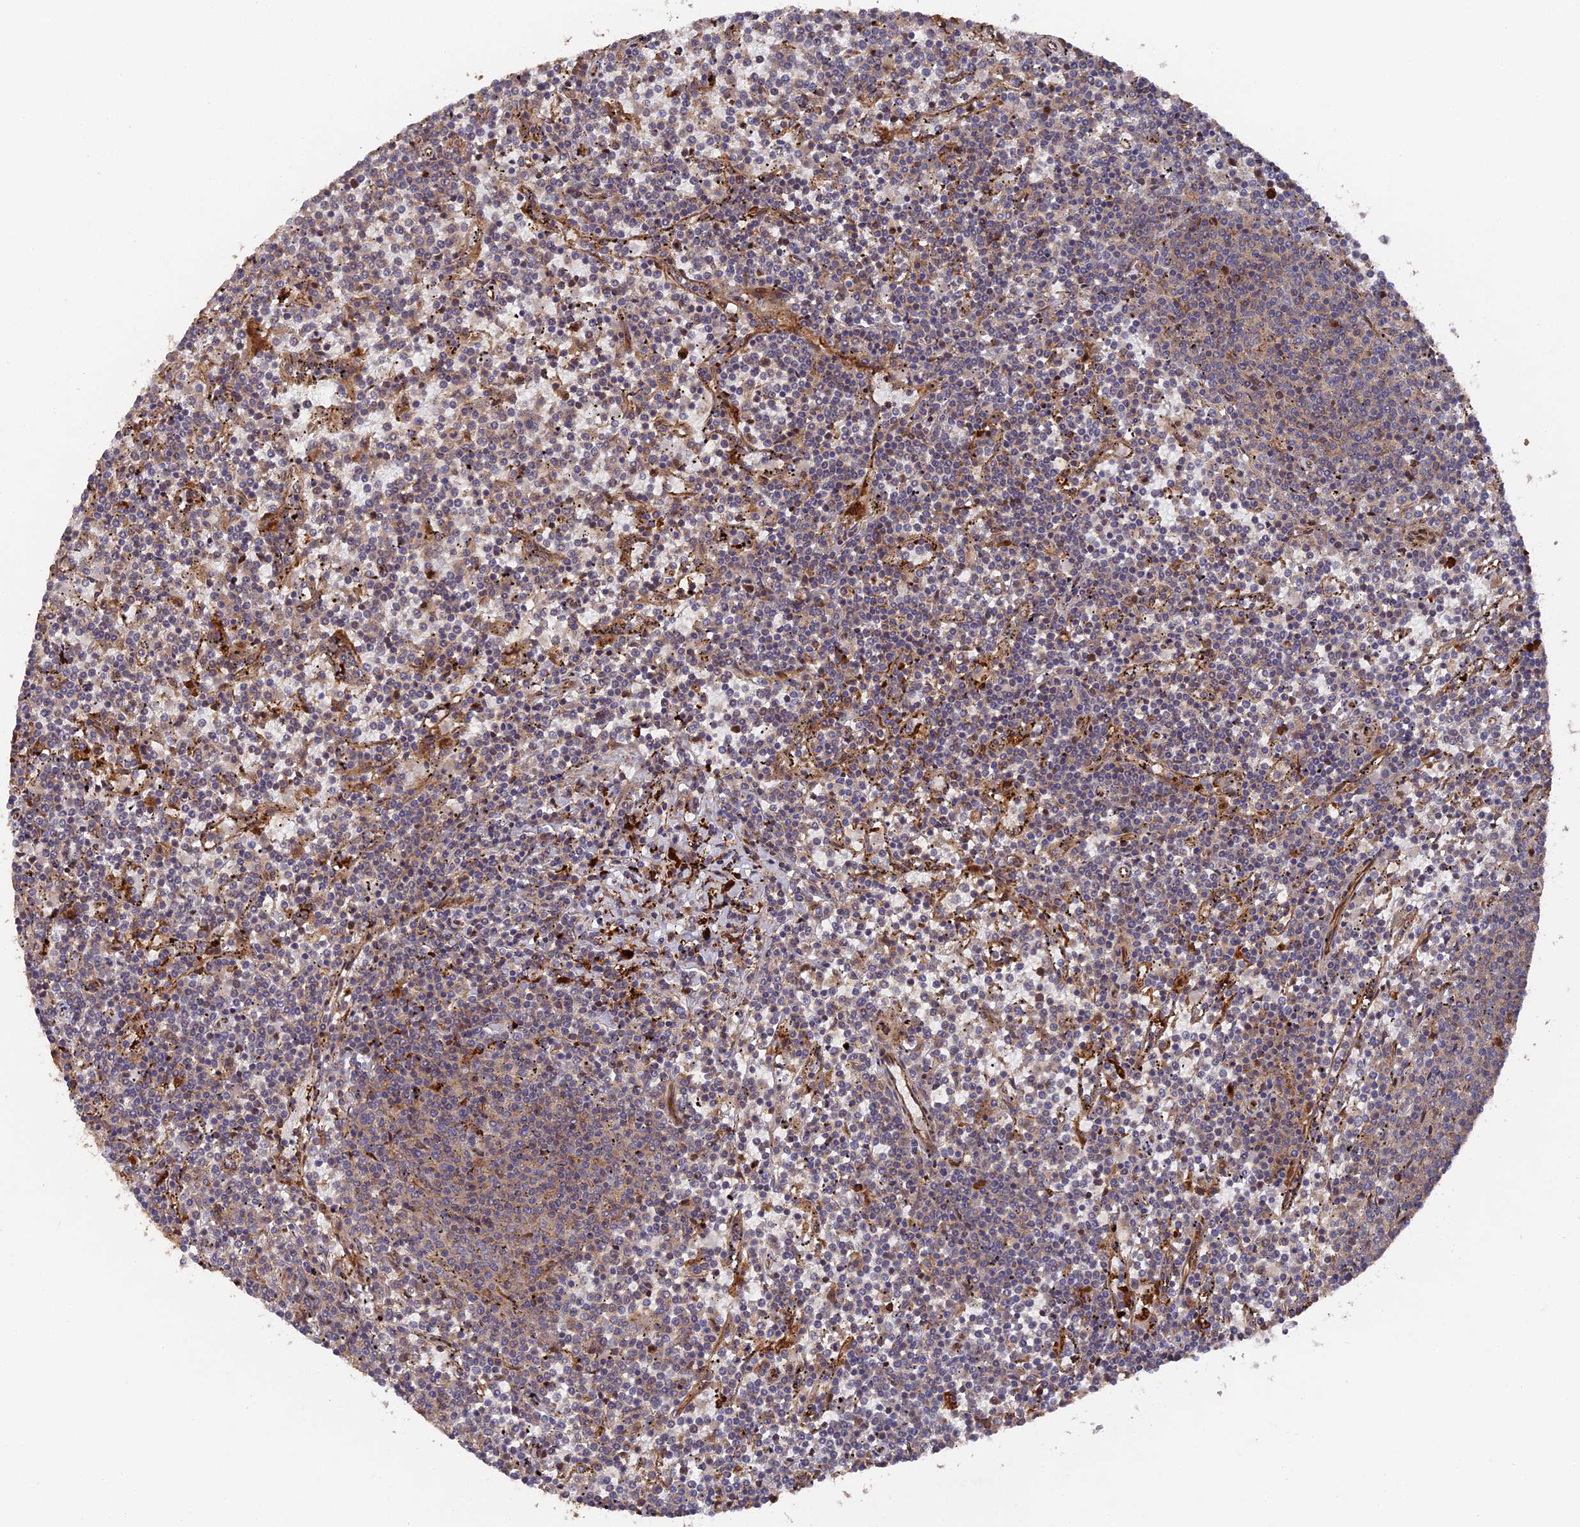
{"staining": {"intensity": "negative", "quantity": "none", "location": "none"}, "tissue": "lymphoma", "cell_type": "Tumor cells", "image_type": "cancer", "snomed": [{"axis": "morphology", "description": "Malignant lymphoma, non-Hodgkin's type, Low grade"}, {"axis": "topography", "description": "Spleen"}], "caption": "This photomicrograph is of low-grade malignant lymphoma, non-Hodgkin's type stained with immunohistochemistry (IHC) to label a protein in brown with the nuclei are counter-stained blue. There is no staining in tumor cells.", "gene": "DEF8", "patient": {"sex": "female", "age": 50}}